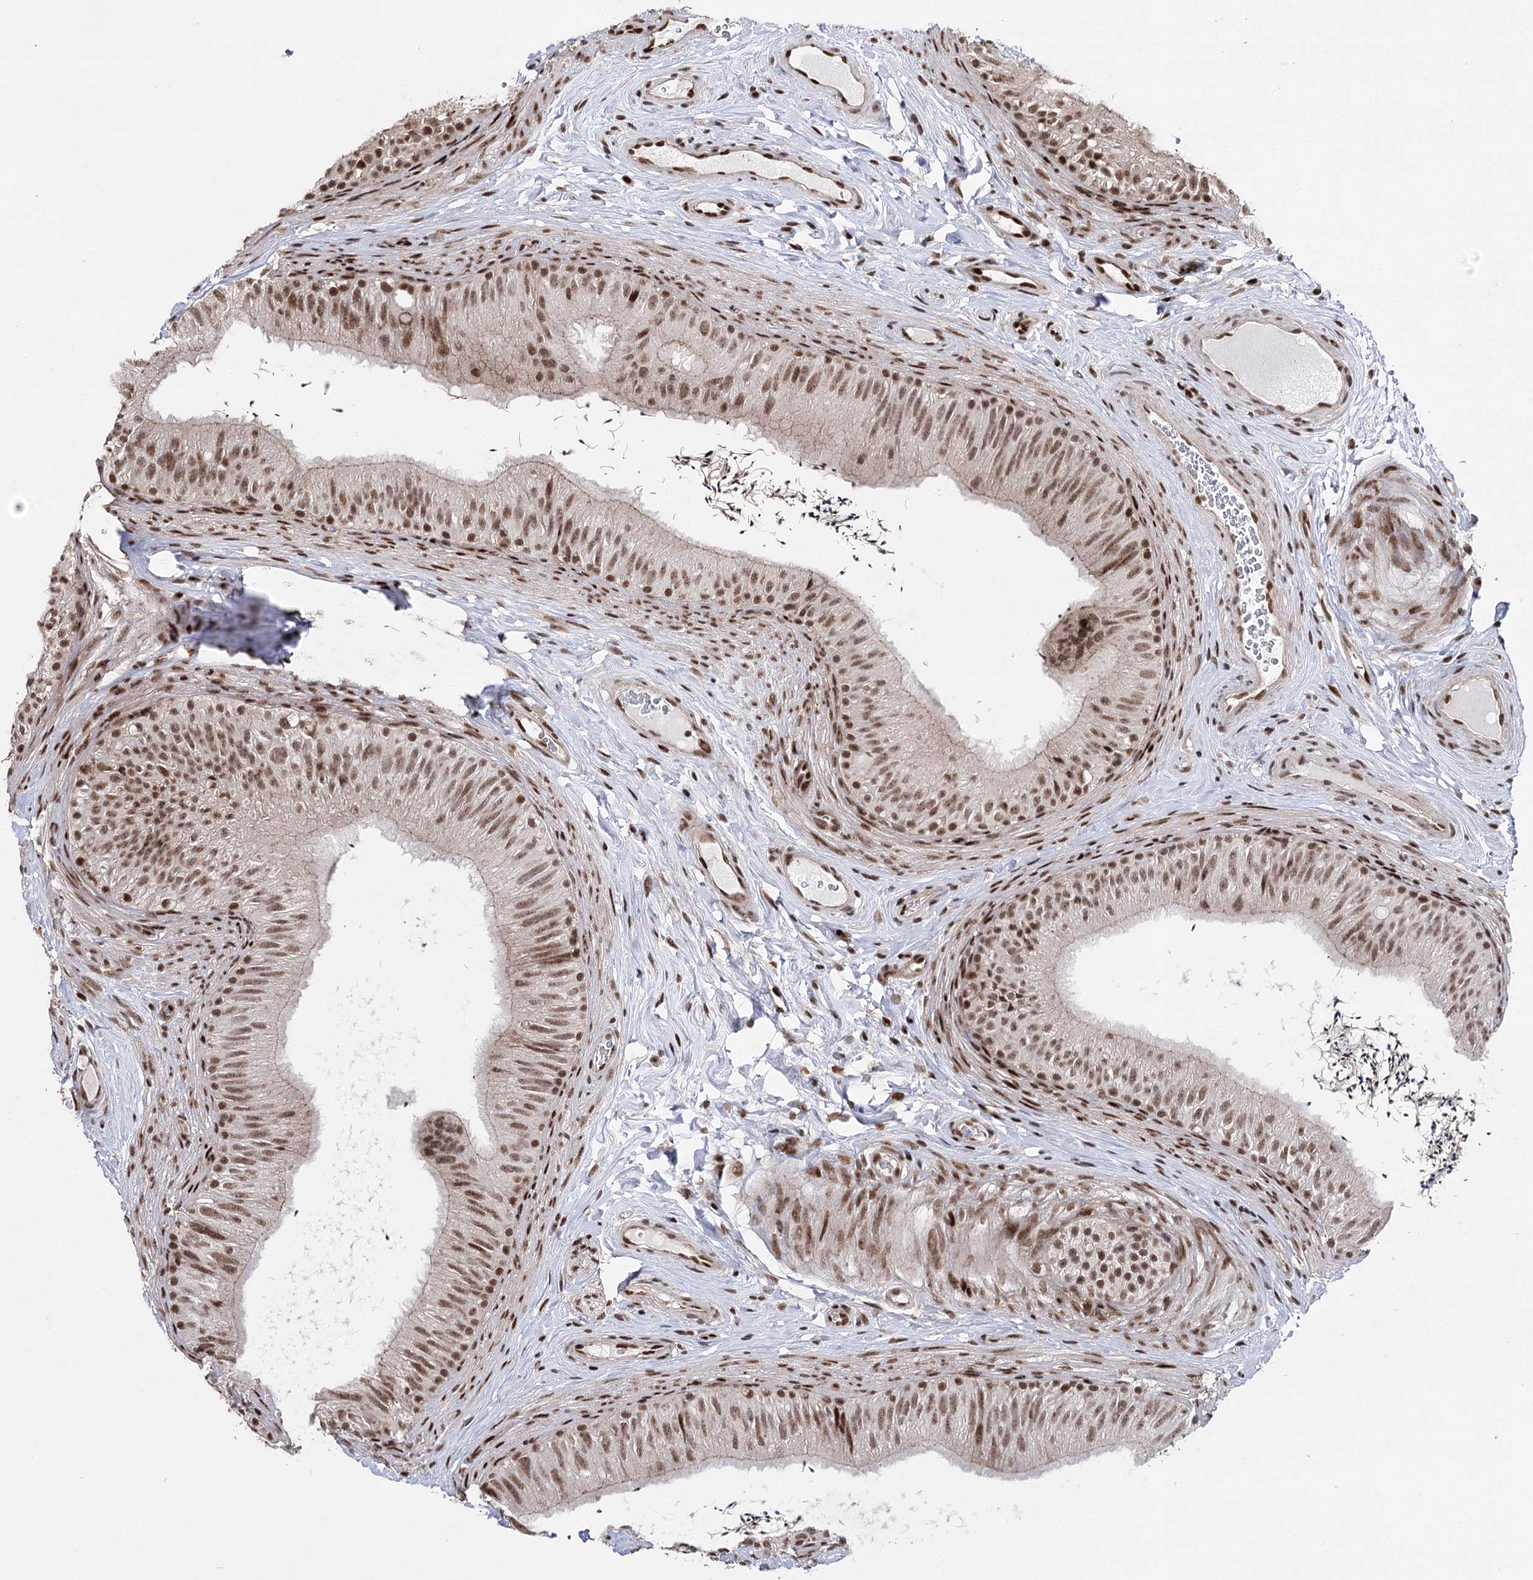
{"staining": {"intensity": "moderate", "quantity": ">75%", "location": "cytoplasmic/membranous,nuclear"}, "tissue": "epididymis", "cell_type": "Glandular cells", "image_type": "normal", "snomed": [{"axis": "morphology", "description": "Normal tissue, NOS"}, {"axis": "topography", "description": "Epididymis"}], "caption": "This image shows normal epididymis stained with immunohistochemistry to label a protein in brown. The cytoplasmic/membranous,nuclear of glandular cells show moderate positivity for the protein. Nuclei are counter-stained blue.", "gene": "PDCD4", "patient": {"sex": "male", "age": 46}}